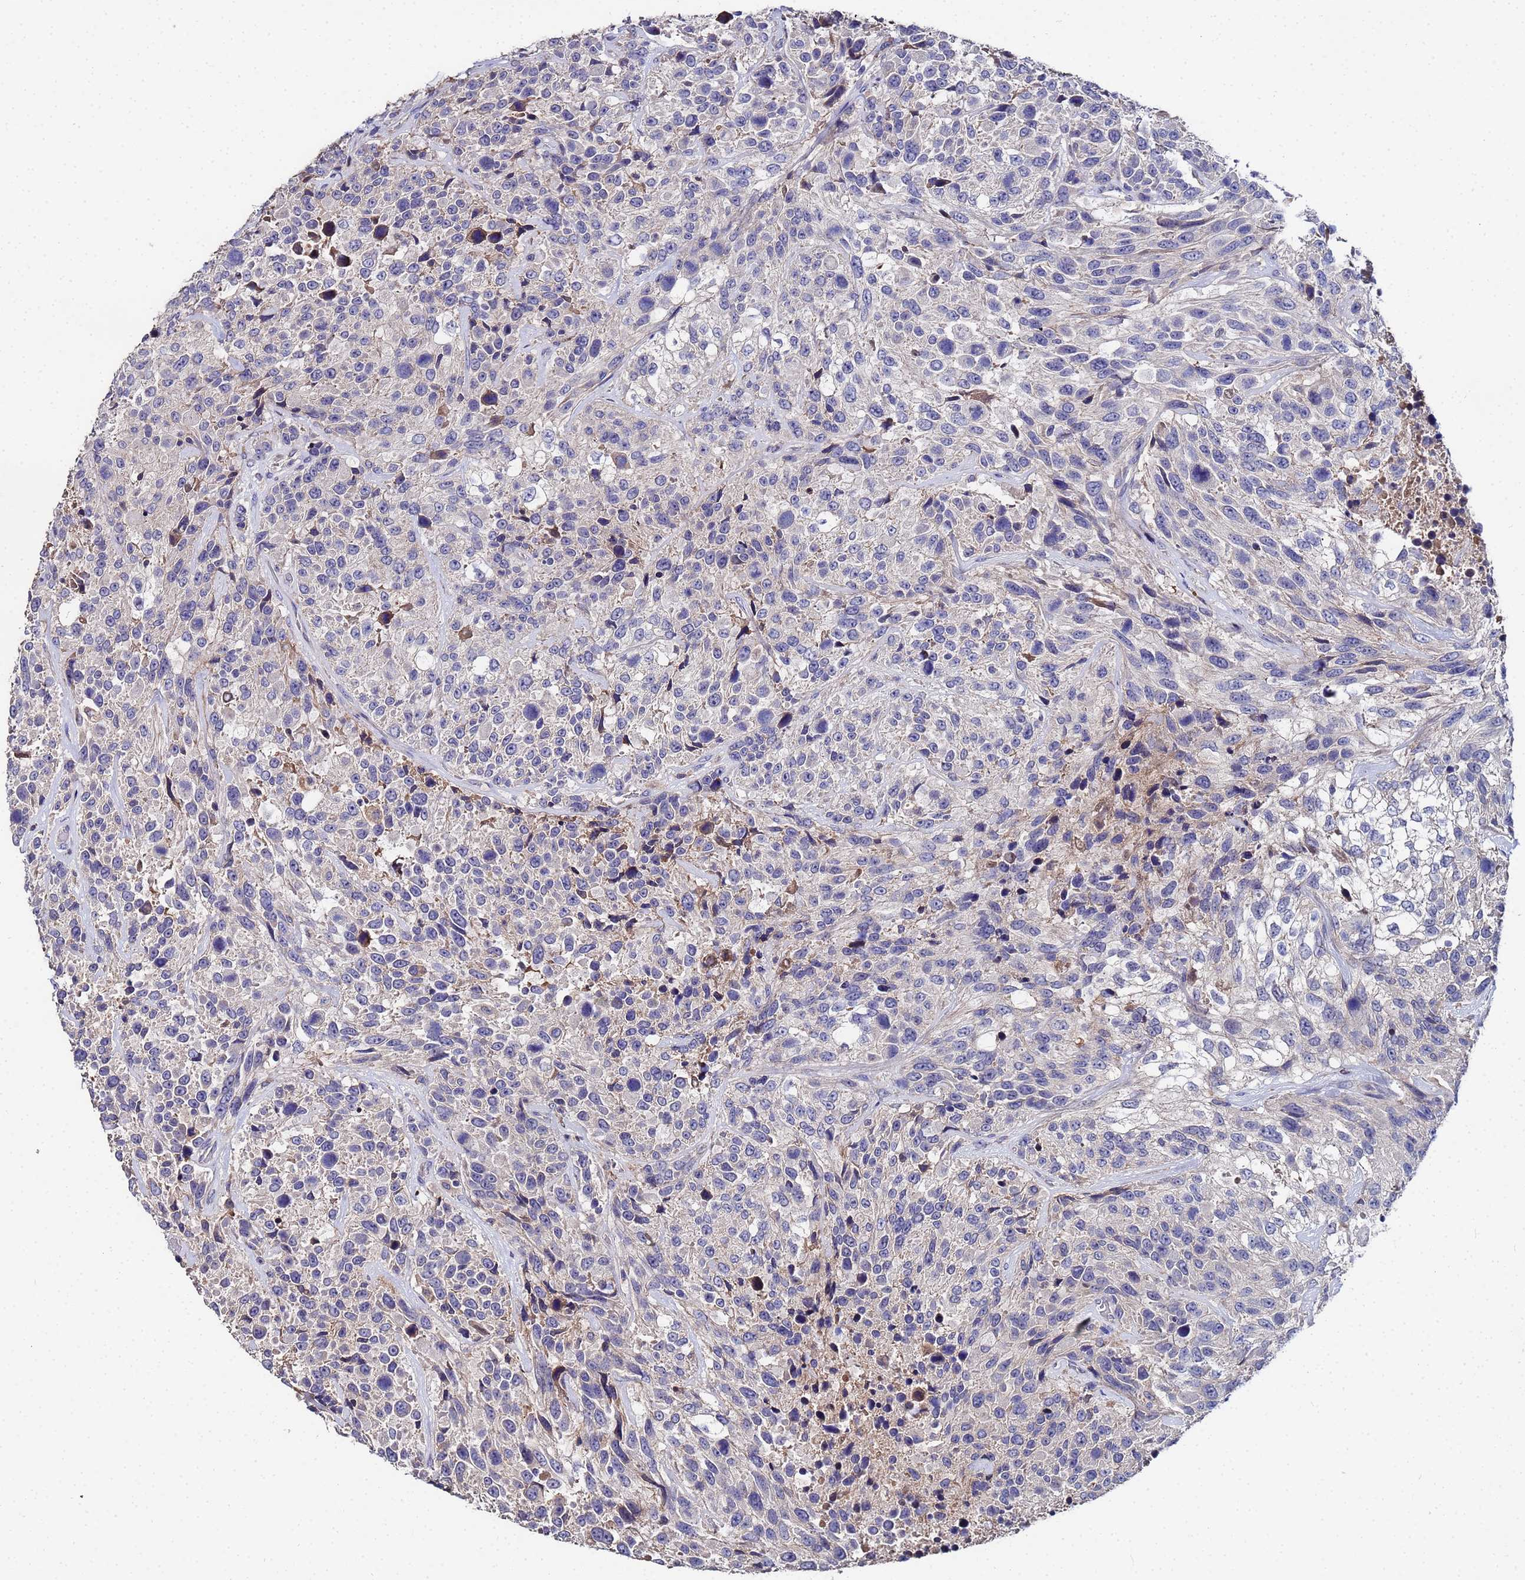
{"staining": {"intensity": "weak", "quantity": "<25%", "location": "cytoplasmic/membranous"}, "tissue": "urothelial cancer", "cell_type": "Tumor cells", "image_type": "cancer", "snomed": [{"axis": "morphology", "description": "Urothelial carcinoma, High grade"}, {"axis": "topography", "description": "Urinary bladder"}], "caption": "Immunohistochemistry (IHC) image of neoplastic tissue: urothelial cancer stained with DAB (3,3'-diaminobenzidine) shows no significant protein expression in tumor cells.", "gene": "TCP10L", "patient": {"sex": "female", "age": 70}}